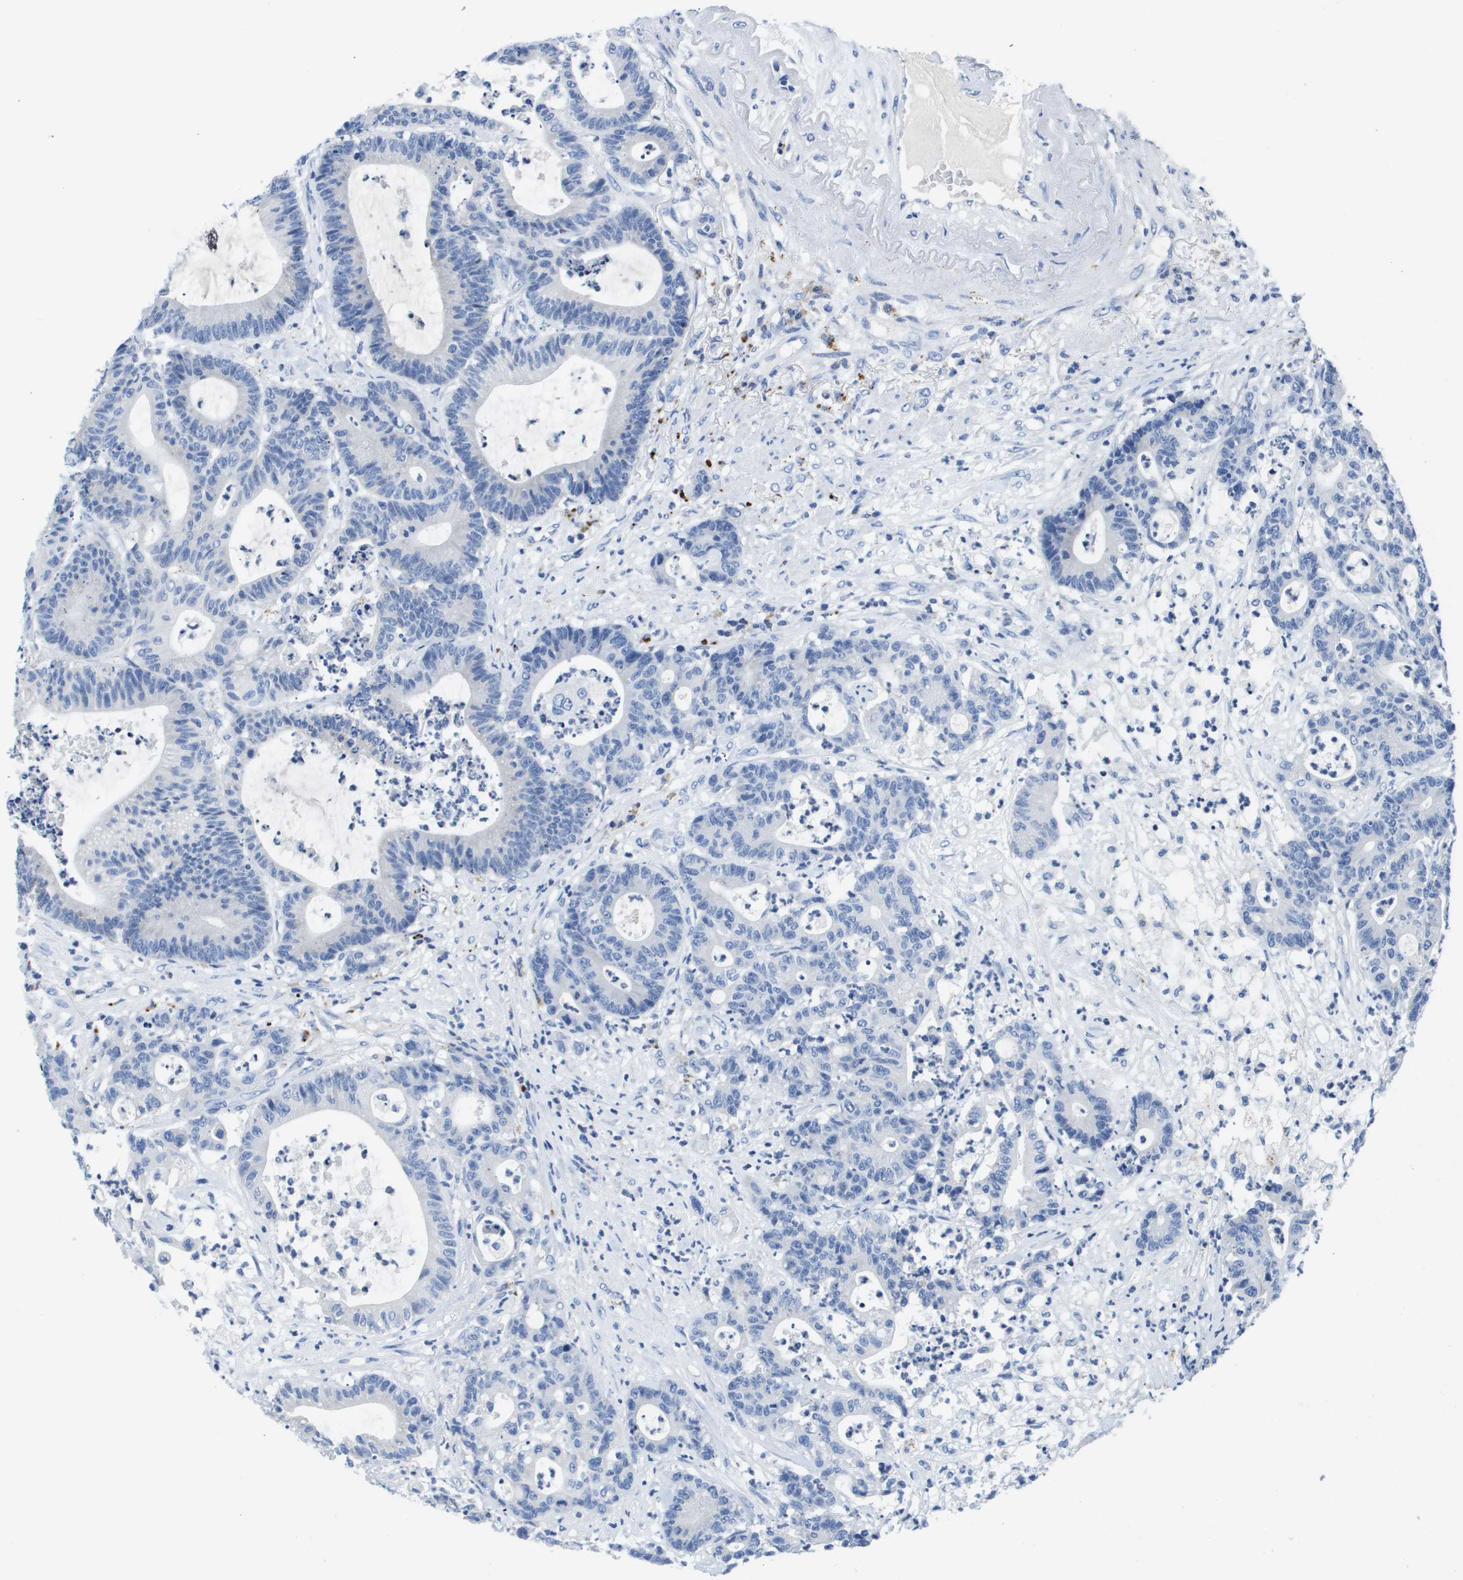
{"staining": {"intensity": "negative", "quantity": "none", "location": "none"}, "tissue": "colorectal cancer", "cell_type": "Tumor cells", "image_type": "cancer", "snomed": [{"axis": "morphology", "description": "Adenocarcinoma, NOS"}, {"axis": "topography", "description": "Colon"}], "caption": "Immunohistochemistry (IHC) of human adenocarcinoma (colorectal) reveals no positivity in tumor cells.", "gene": "MS4A1", "patient": {"sex": "female", "age": 84}}